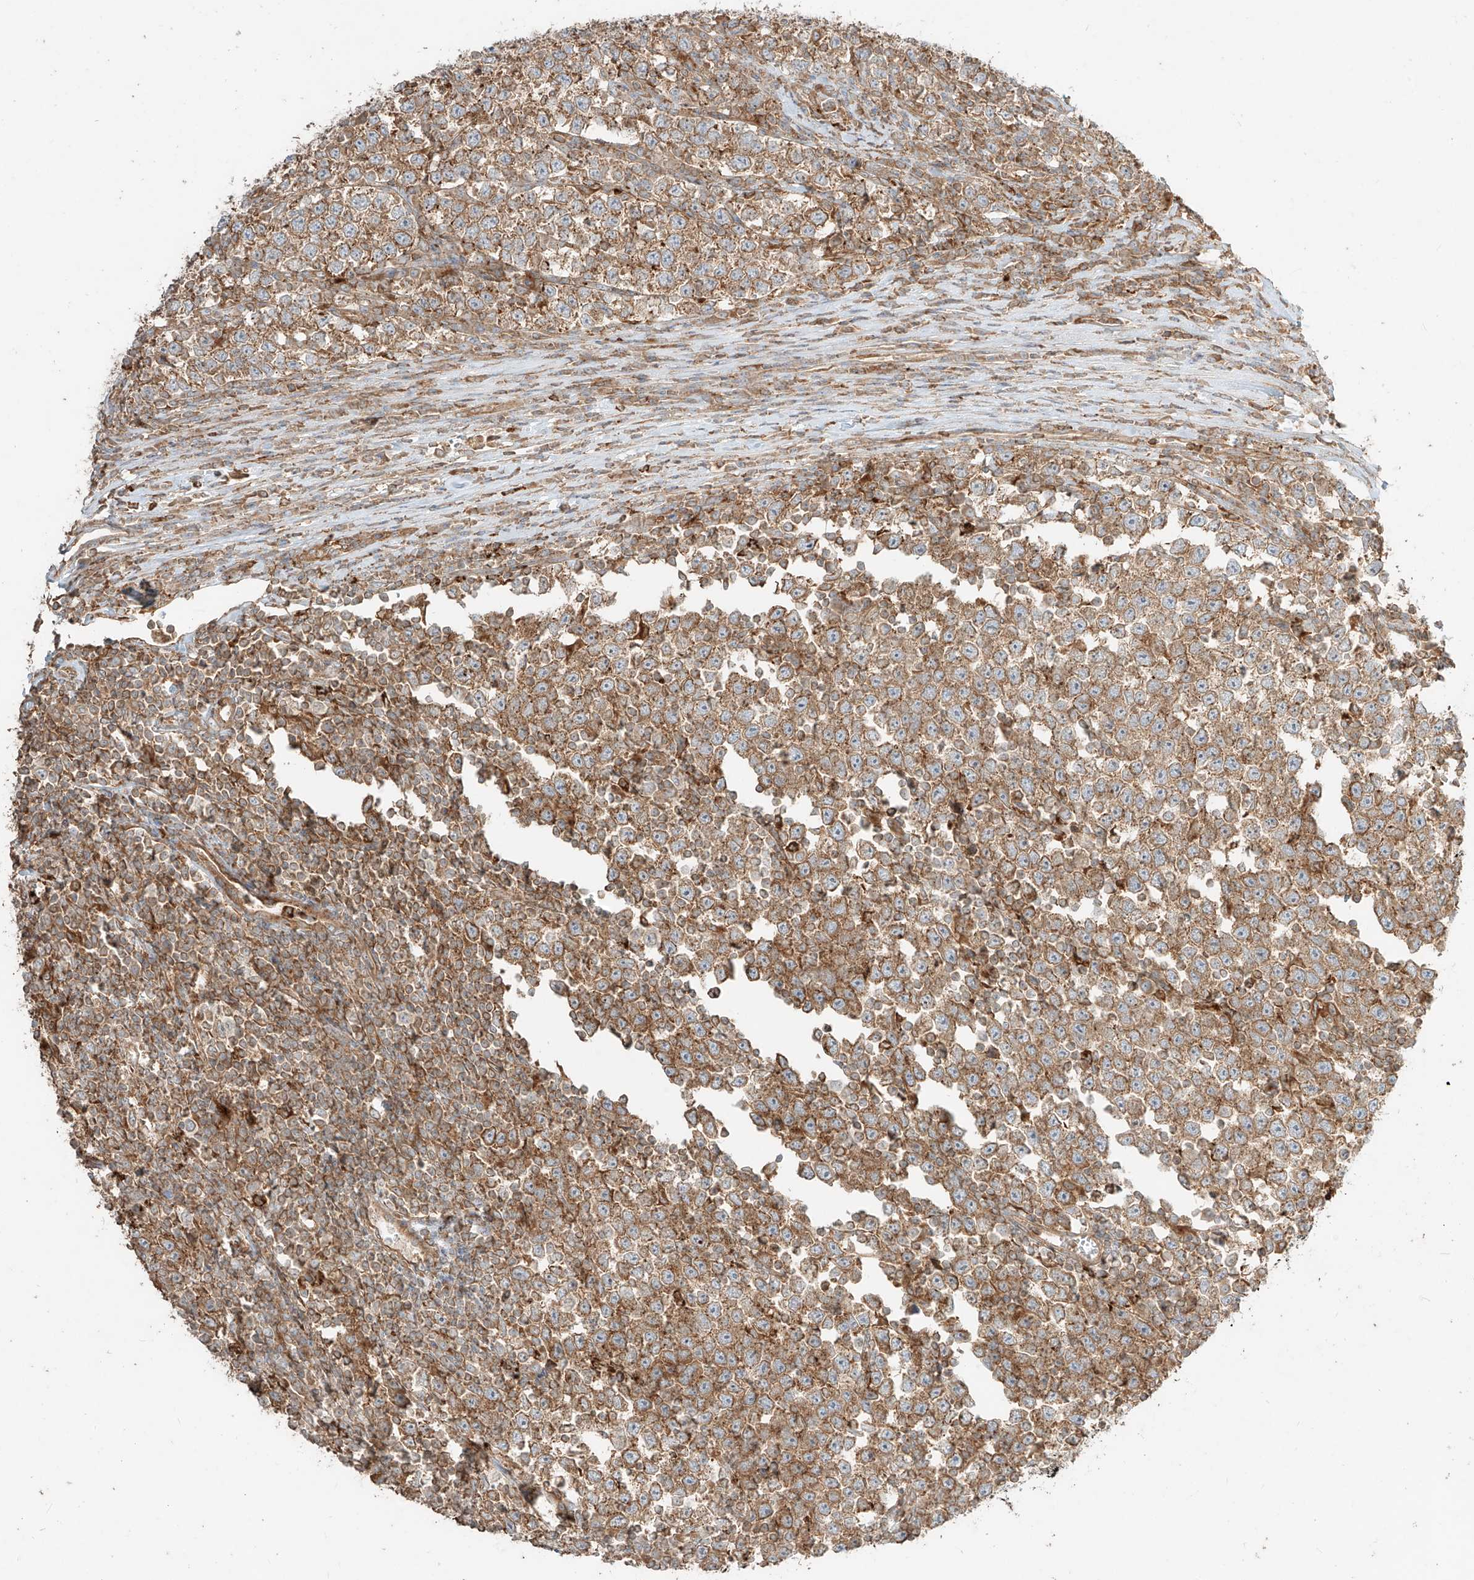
{"staining": {"intensity": "moderate", "quantity": ">75%", "location": "cytoplasmic/membranous"}, "tissue": "testis cancer", "cell_type": "Tumor cells", "image_type": "cancer", "snomed": [{"axis": "morphology", "description": "Normal tissue, NOS"}, {"axis": "morphology", "description": "Seminoma, NOS"}, {"axis": "topography", "description": "Testis"}], "caption": "DAB immunohistochemical staining of seminoma (testis) displays moderate cytoplasmic/membranous protein staining in about >75% of tumor cells.", "gene": "CCDC115", "patient": {"sex": "male", "age": 43}}